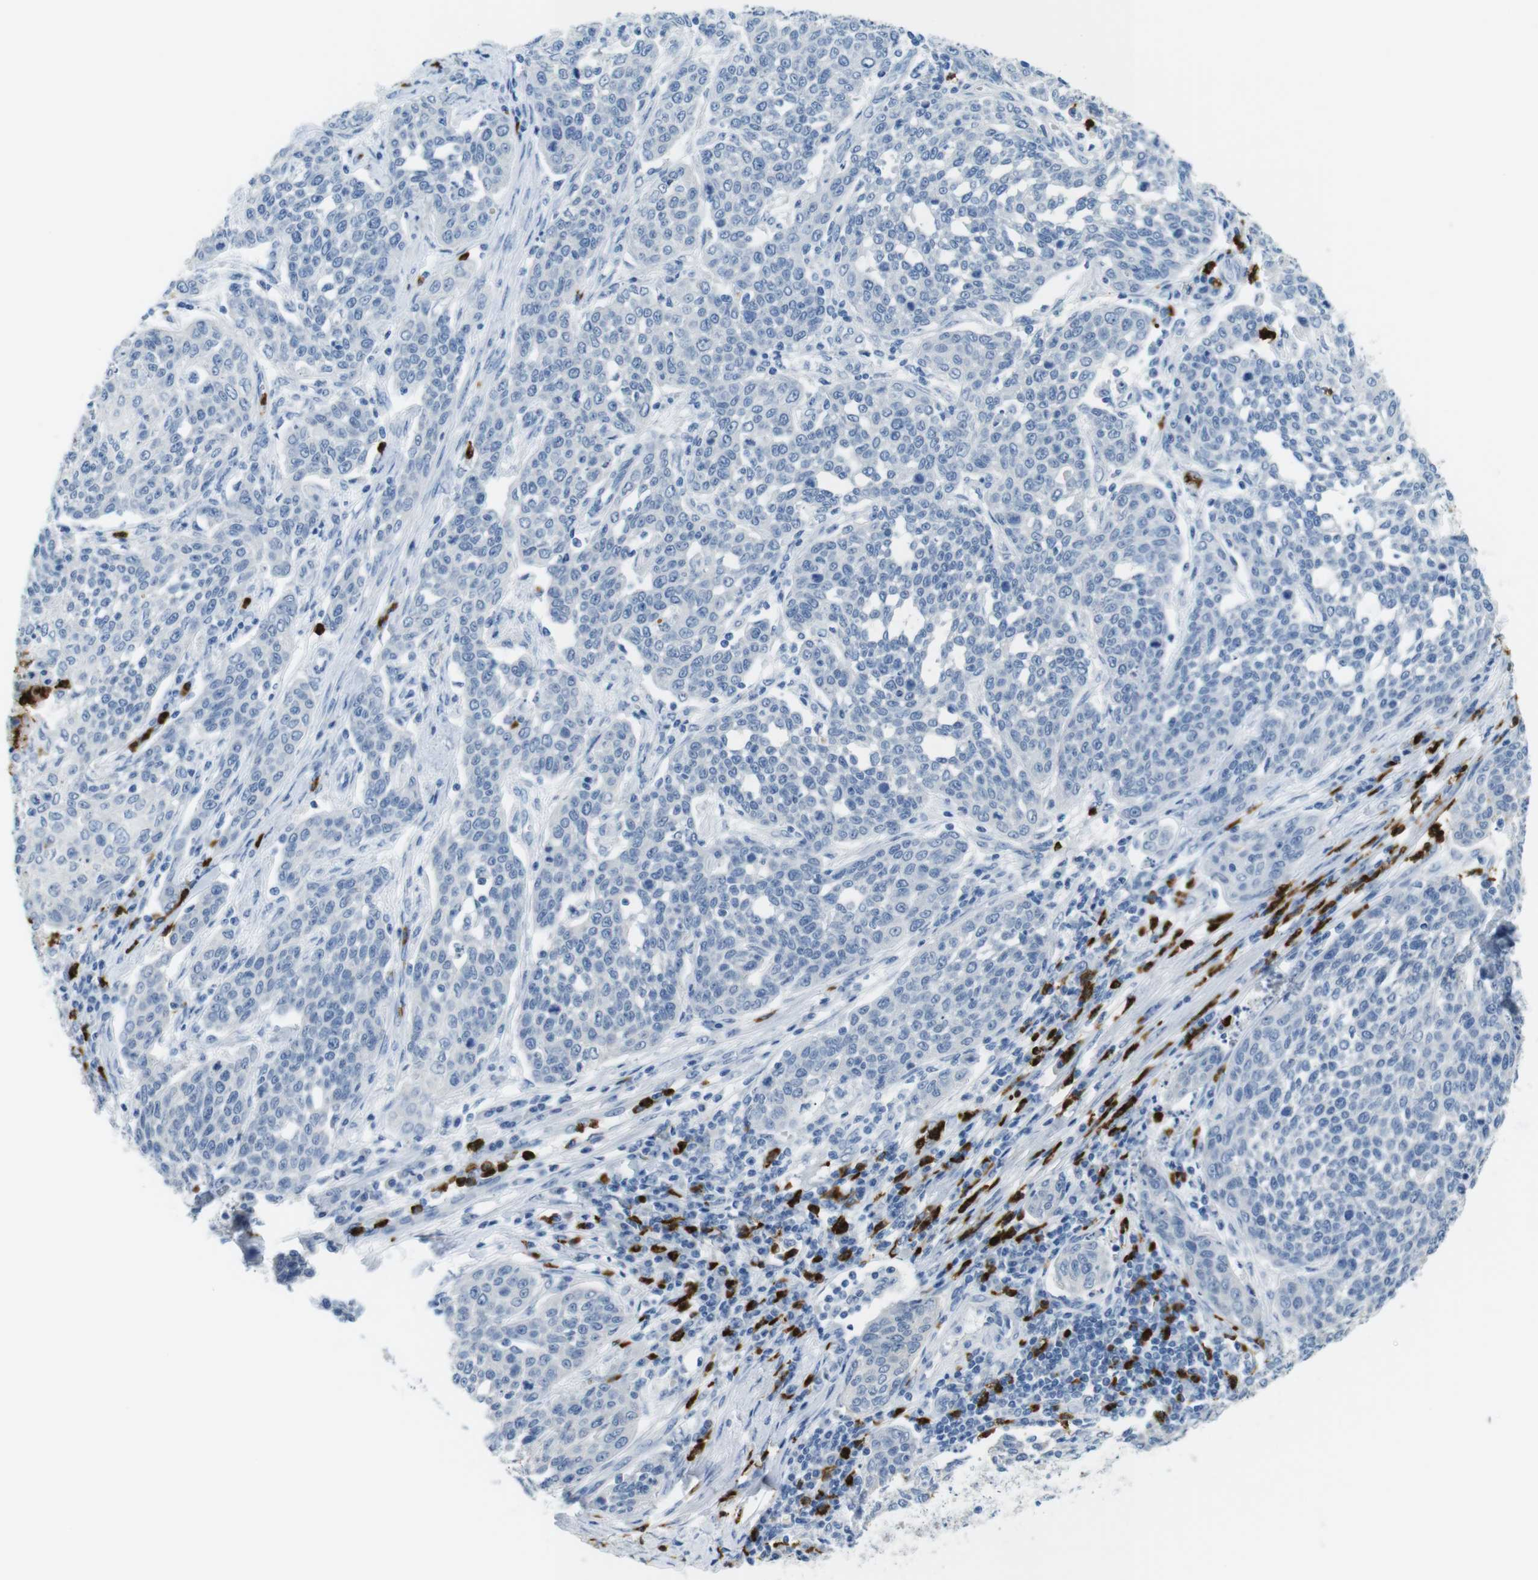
{"staining": {"intensity": "negative", "quantity": "none", "location": "none"}, "tissue": "cervical cancer", "cell_type": "Tumor cells", "image_type": "cancer", "snomed": [{"axis": "morphology", "description": "Squamous cell carcinoma, NOS"}, {"axis": "topography", "description": "Cervix"}], "caption": "Protein analysis of cervical cancer demonstrates no significant staining in tumor cells. (DAB immunohistochemistry visualized using brightfield microscopy, high magnification).", "gene": "MCEMP1", "patient": {"sex": "female", "age": 34}}